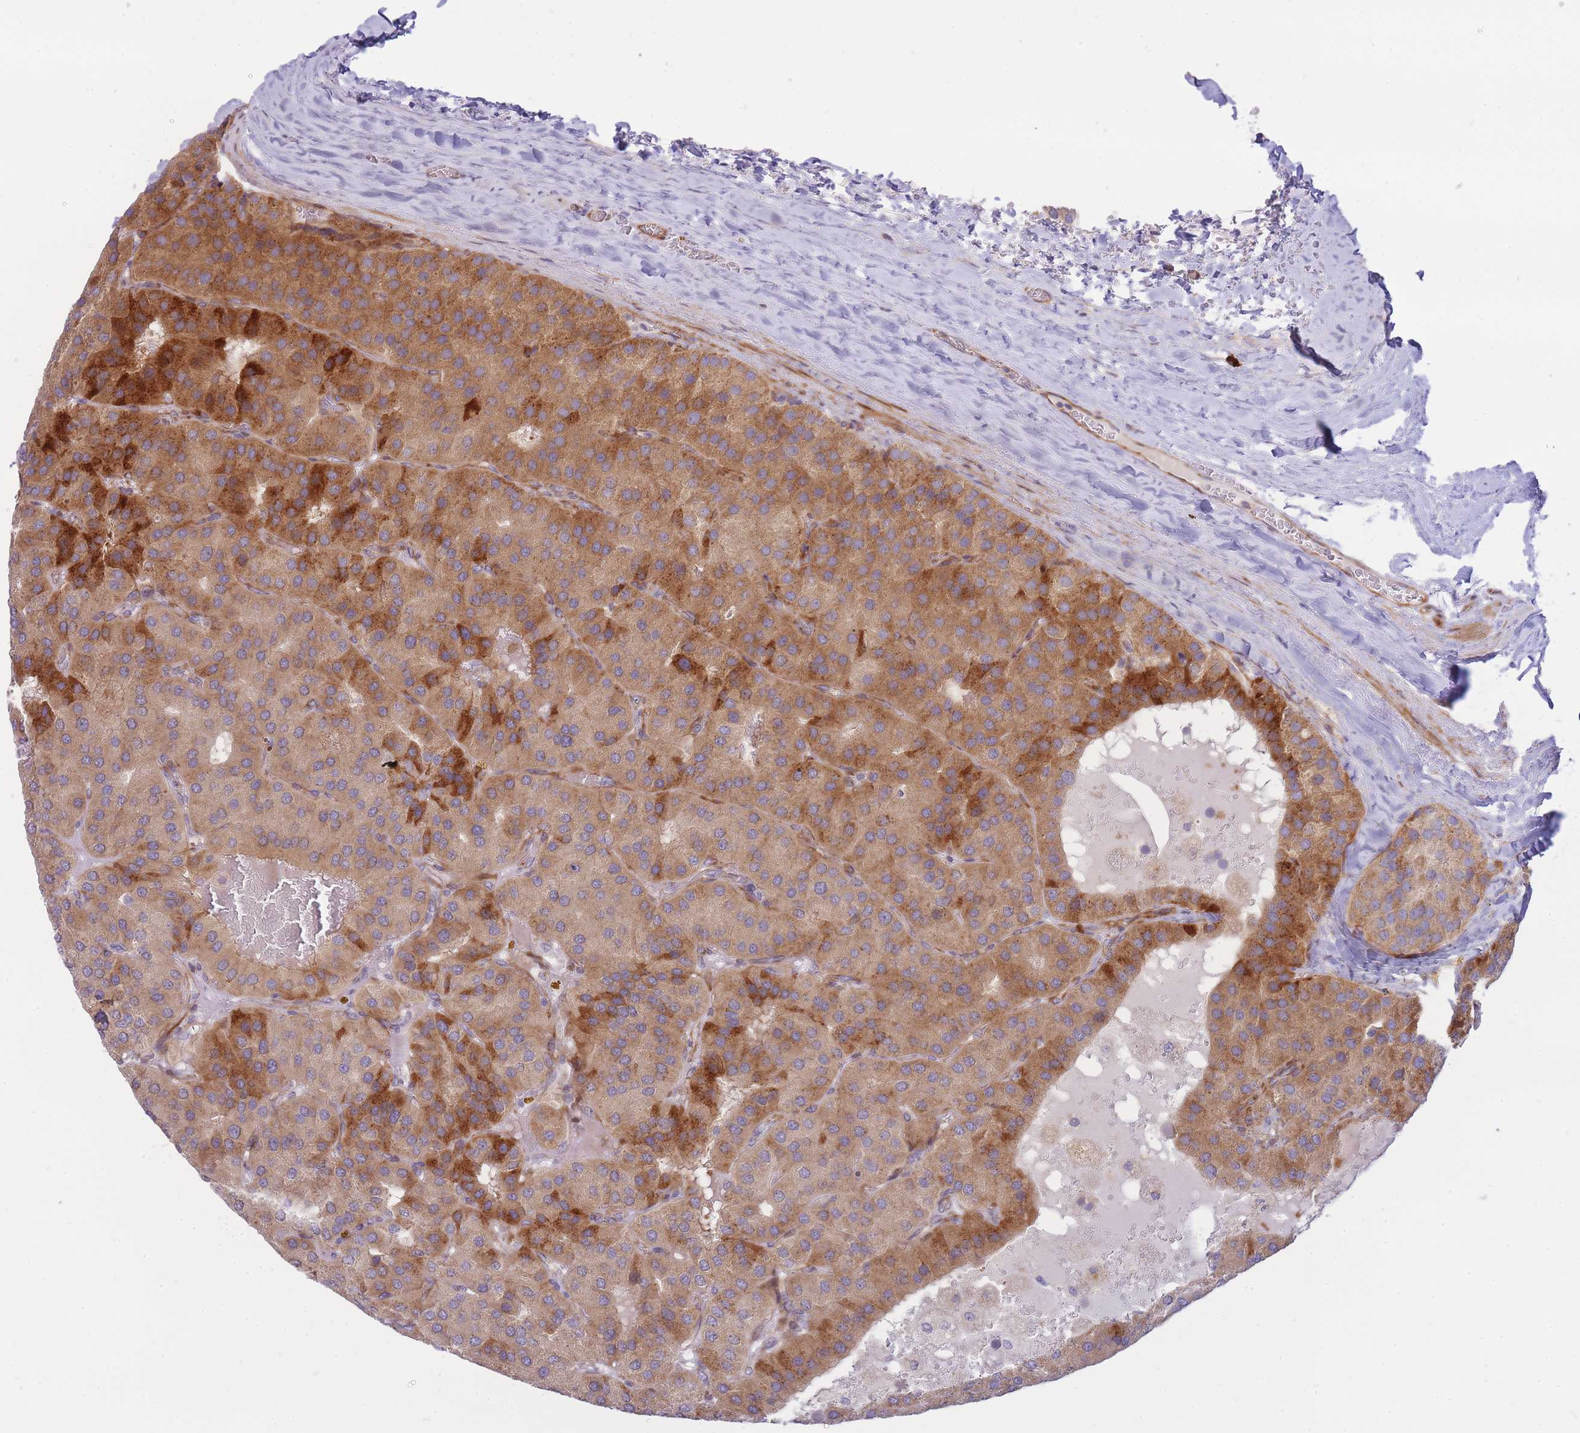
{"staining": {"intensity": "moderate", "quantity": ">75%", "location": "cytoplasmic/membranous"}, "tissue": "parathyroid gland", "cell_type": "Glandular cells", "image_type": "normal", "snomed": [{"axis": "morphology", "description": "Normal tissue, NOS"}, {"axis": "morphology", "description": "Adenoma, NOS"}, {"axis": "topography", "description": "Parathyroid gland"}], "caption": "The micrograph demonstrates a brown stain indicating the presence of a protein in the cytoplasmic/membranous of glandular cells in parathyroid gland.", "gene": "ATP5MC2", "patient": {"sex": "female", "age": 86}}